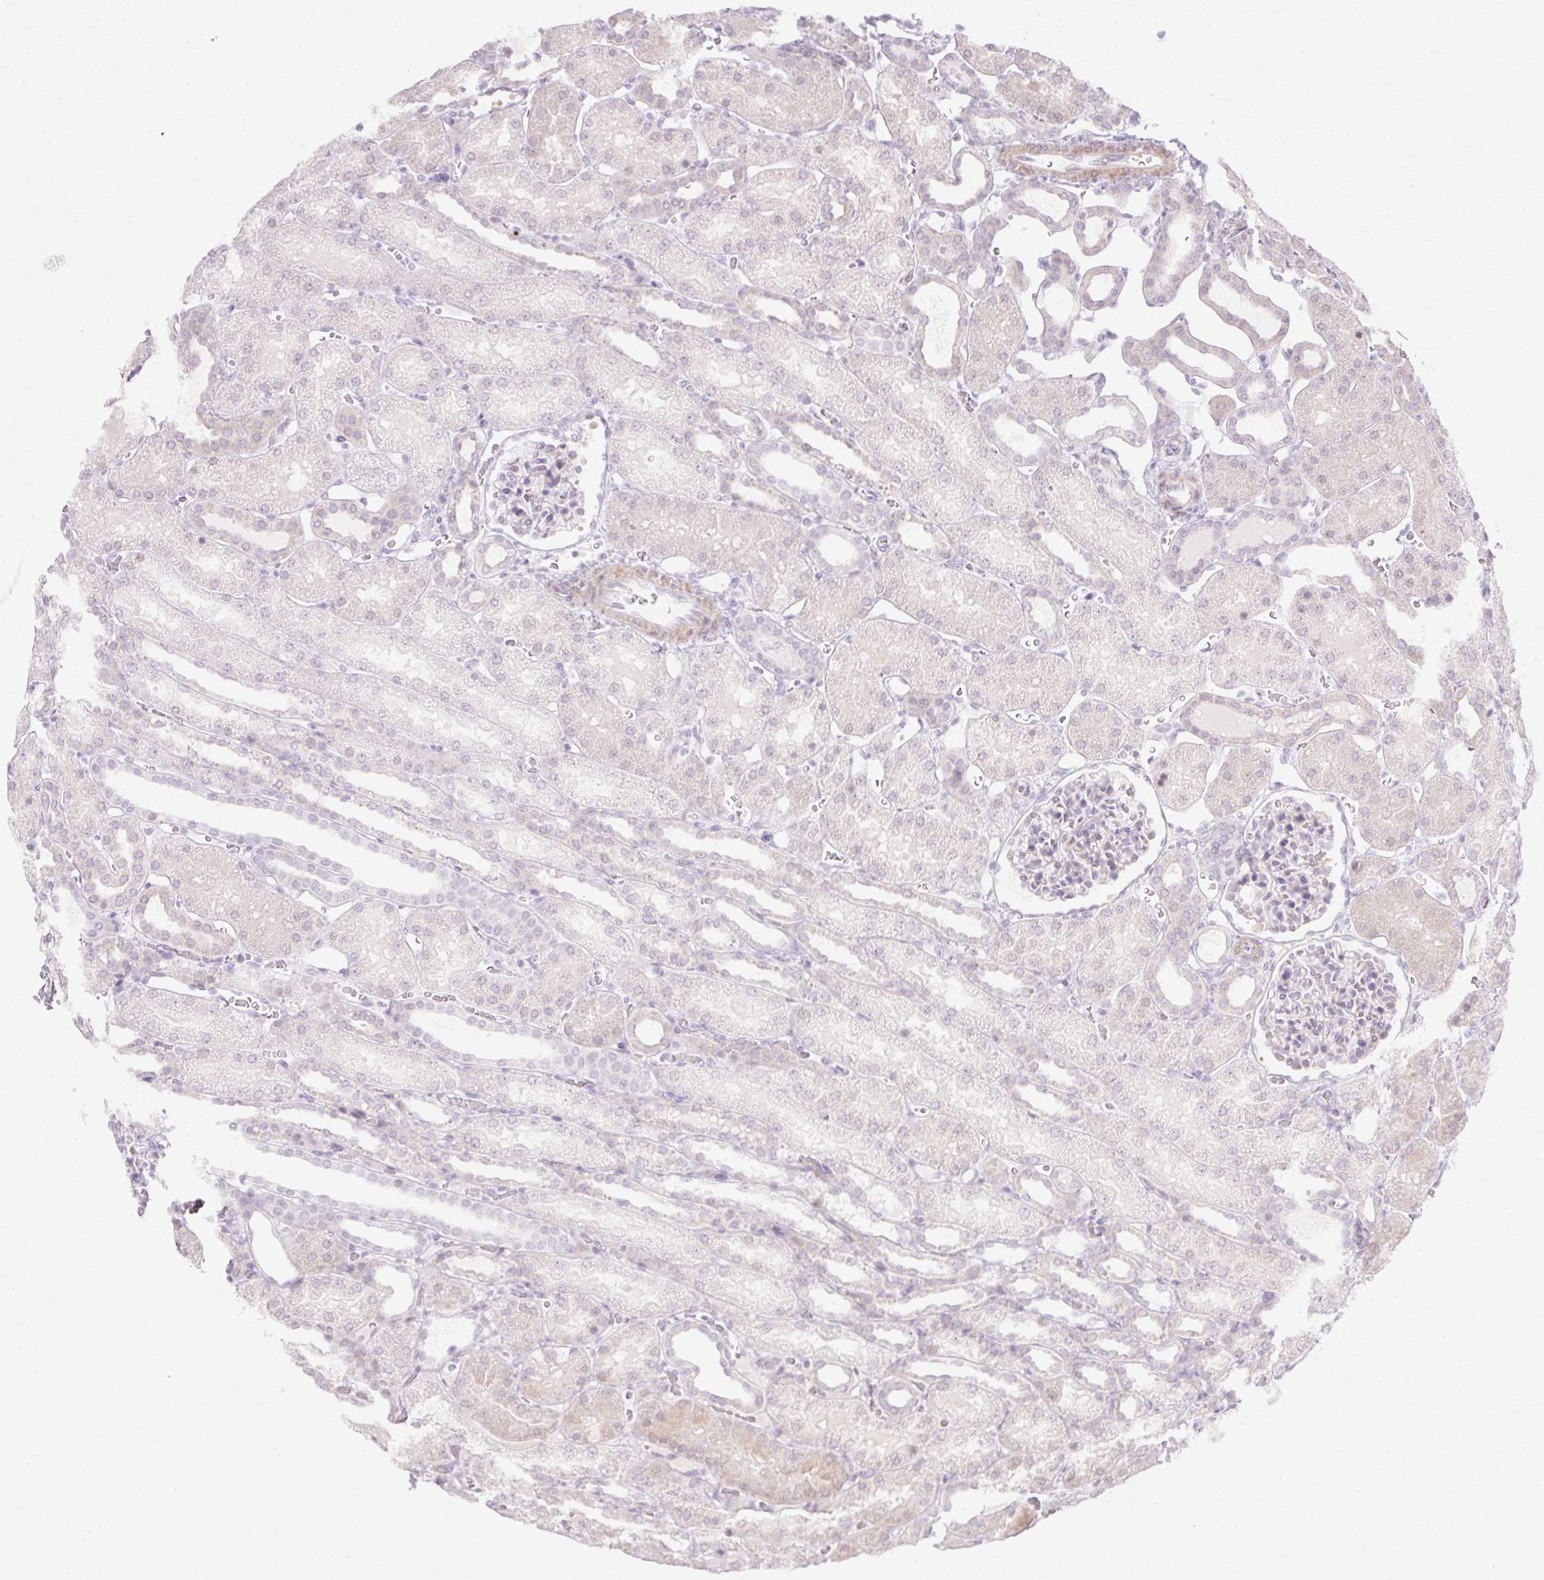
{"staining": {"intensity": "negative", "quantity": "none", "location": "none"}, "tissue": "kidney", "cell_type": "Cells in glomeruli", "image_type": "normal", "snomed": [{"axis": "morphology", "description": "Normal tissue, NOS"}, {"axis": "topography", "description": "Kidney"}], "caption": "Immunohistochemical staining of normal human kidney shows no significant expression in cells in glomeruli.", "gene": "C3orf49", "patient": {"sex": "male", "age": 2}}